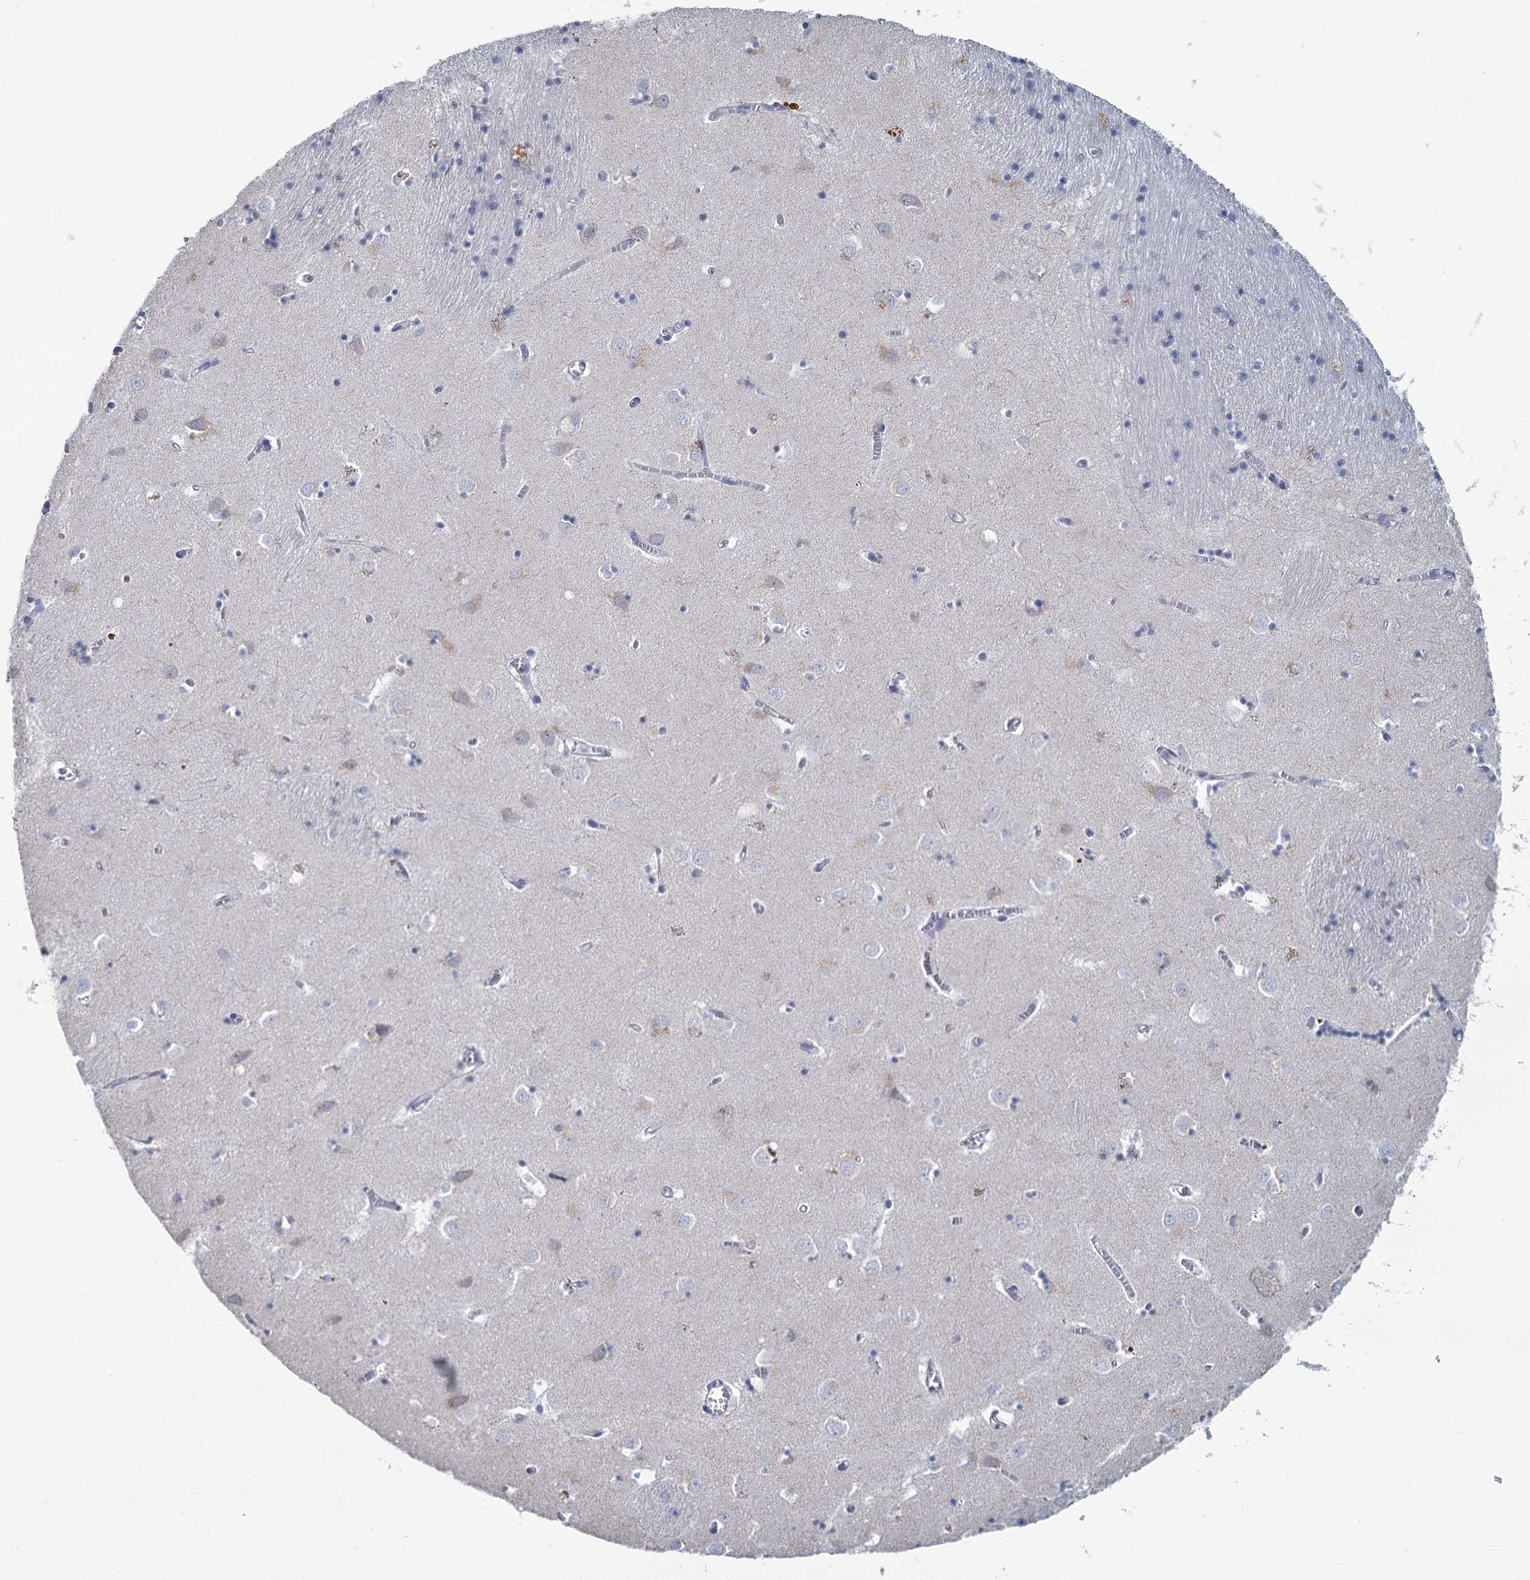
{"staining": {"intensity": "negative", "quantity": "none", "location": "none"}, "tissue": "caudate", "cell_type": "Glial cells", "image_type": "normal", "snomed": [{"axis": "morphology", "description": "Normal tissue, NOS"}, {"axis": "topography", "description": "Lateral ventricle wall"}], "caption": "High power microscopy photomicrograph of an IHC histopathology image of benign caudate, revealing no significant staining in glial cells.", "gene": "CHGA", "patient": {"sex": "male", "age": 37}}